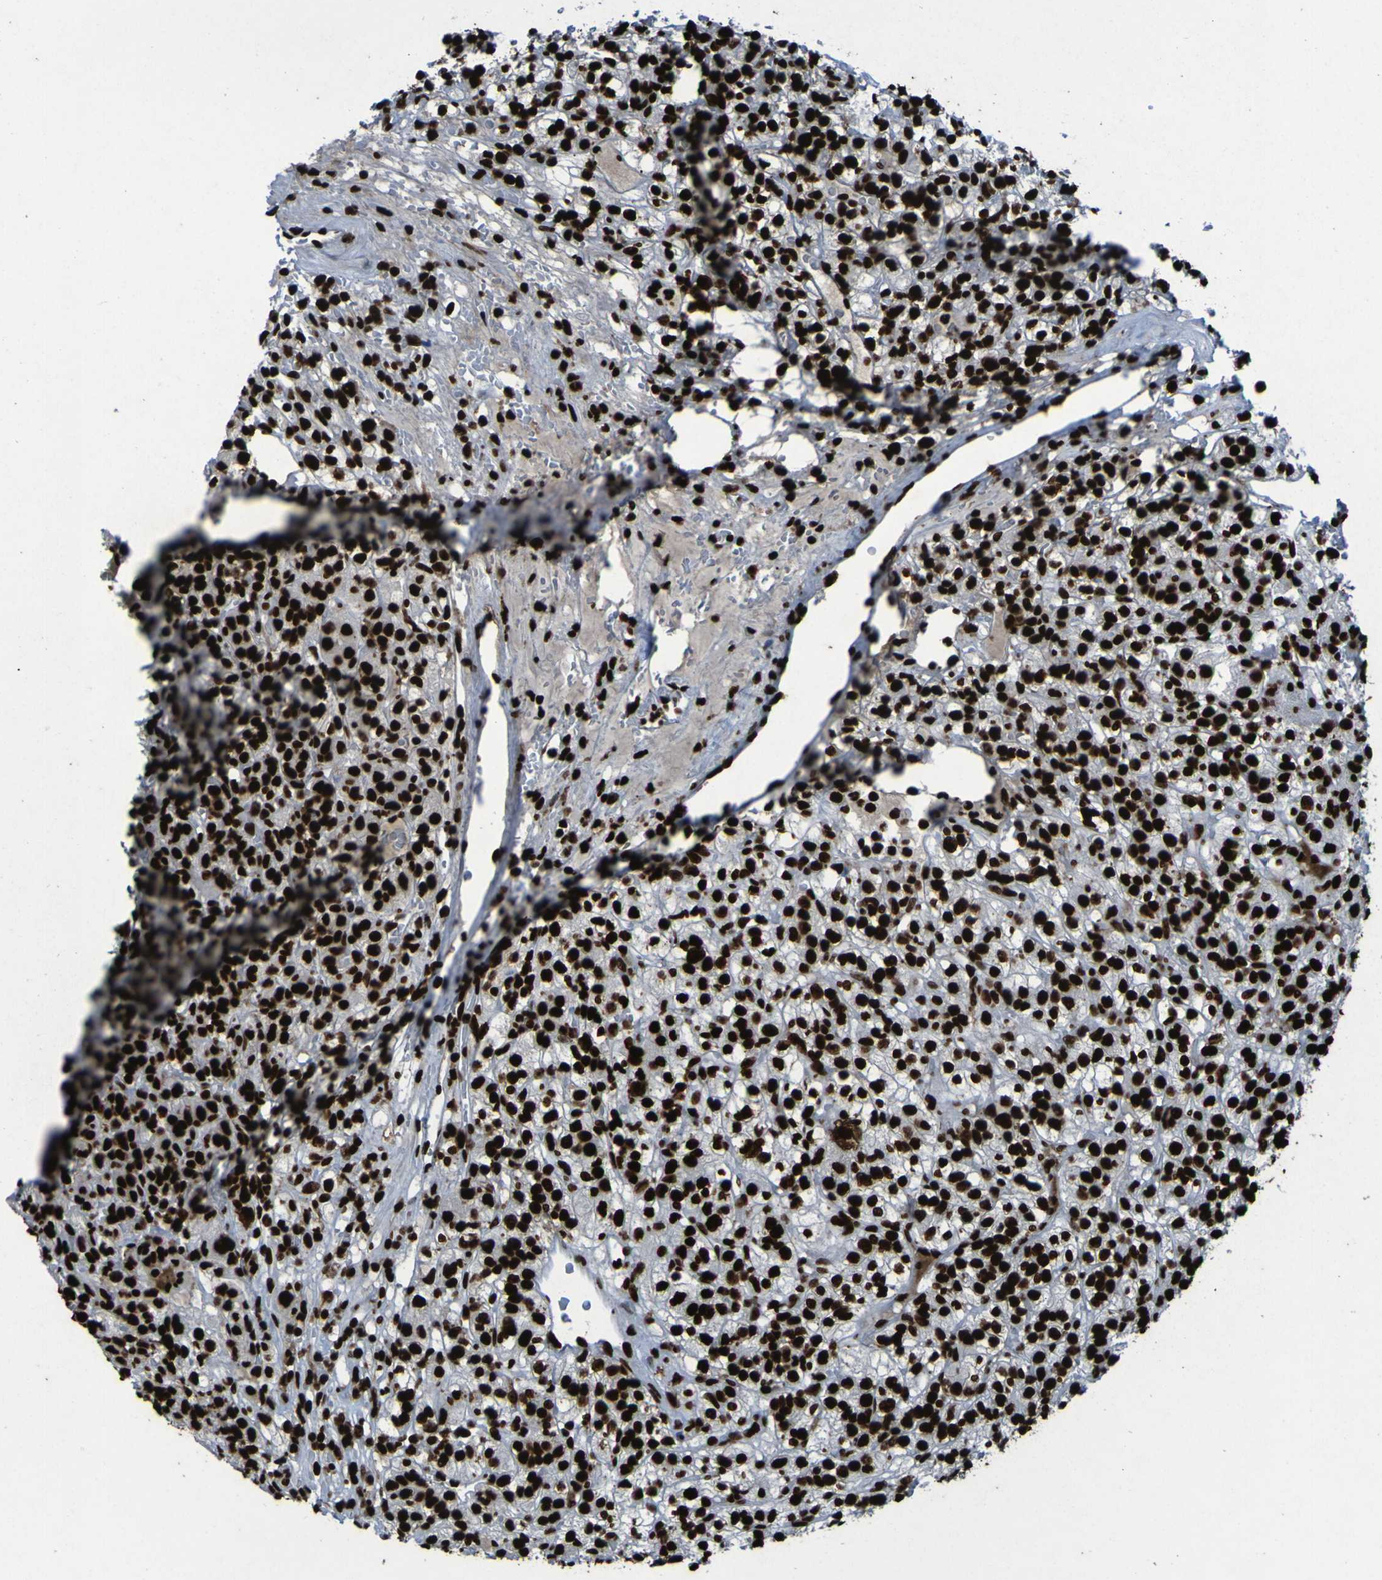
{"staining": {"intensity": "strong", "quantity": ">75%", "location": "nuclear"}, "tissue": "renal cancer", "cell_type": "Tumor cells", "image_type": "cancer", "snomed": [{"axis": "morphology", "description": "Normal tissue, NOS"}, {"axis": "morphology", "description": "Adenocarcinoma, NOS"}, {"axis": "topography", "description": "Kidney"}], "caption": "Immunohistochemical staining of human renal cancer exhibits high levels of strong nuclear positivity in about >75% of tumor cells.", "gene": "NPM1", "patient": {"sex": "female", "age": 72}}